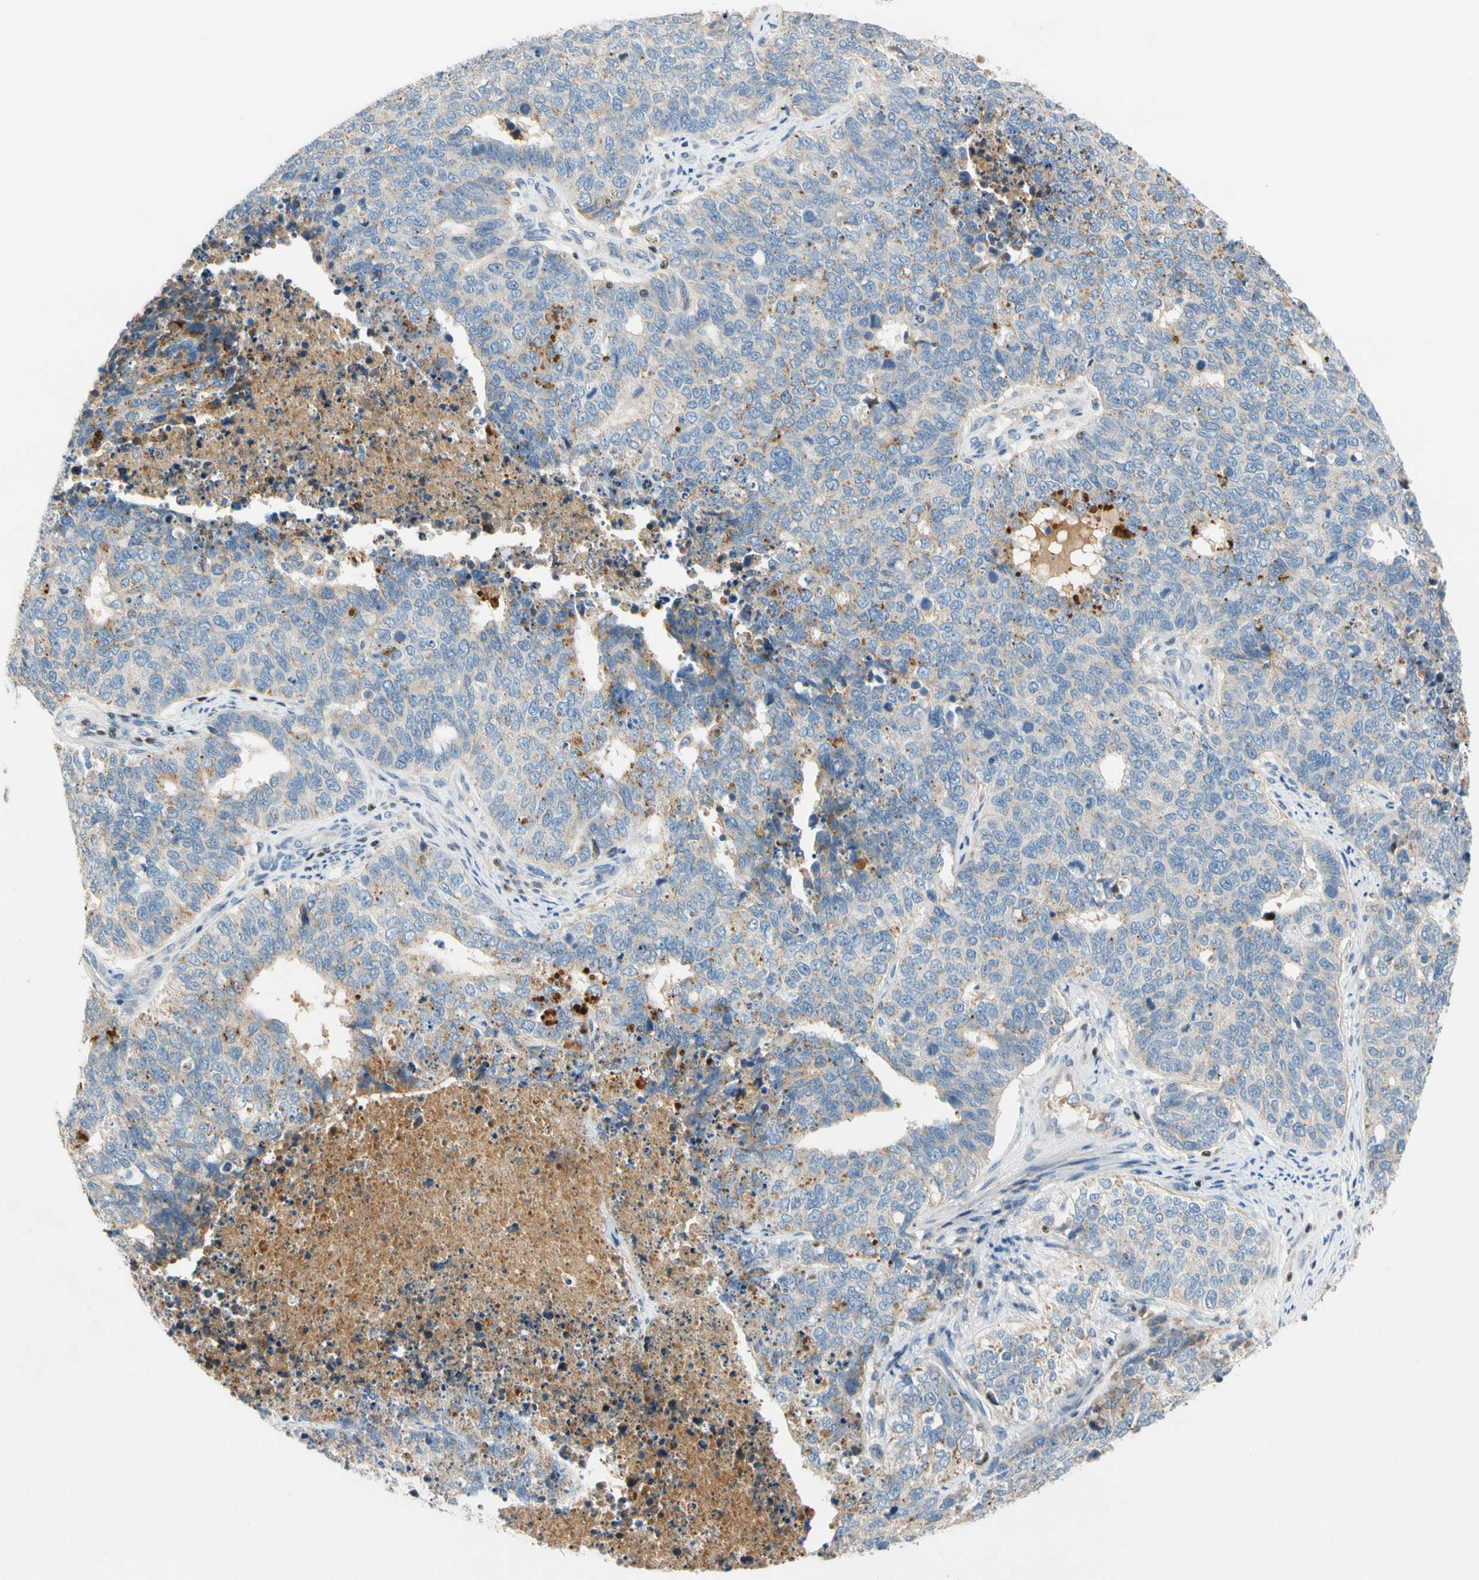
{"staining": {"intensity": "weak", "quantity": "<25%", "location": "cytoplasmic/membranous"}, "tissue": "cervical cancer", "cell_type": "Tumor cells", "image_type": "cancer", "snomed": [{"axis": "morphology", "description": "Squamous cell carcinoma, NOS"}, {"axis": "topography", "description": "Cervix"}], "caption": "Tumor cells are negative for brown protein staining in cervical squamous cell carcinoma.", "gene": "SP140", "patient": {"sex": "female", "age": 63}}